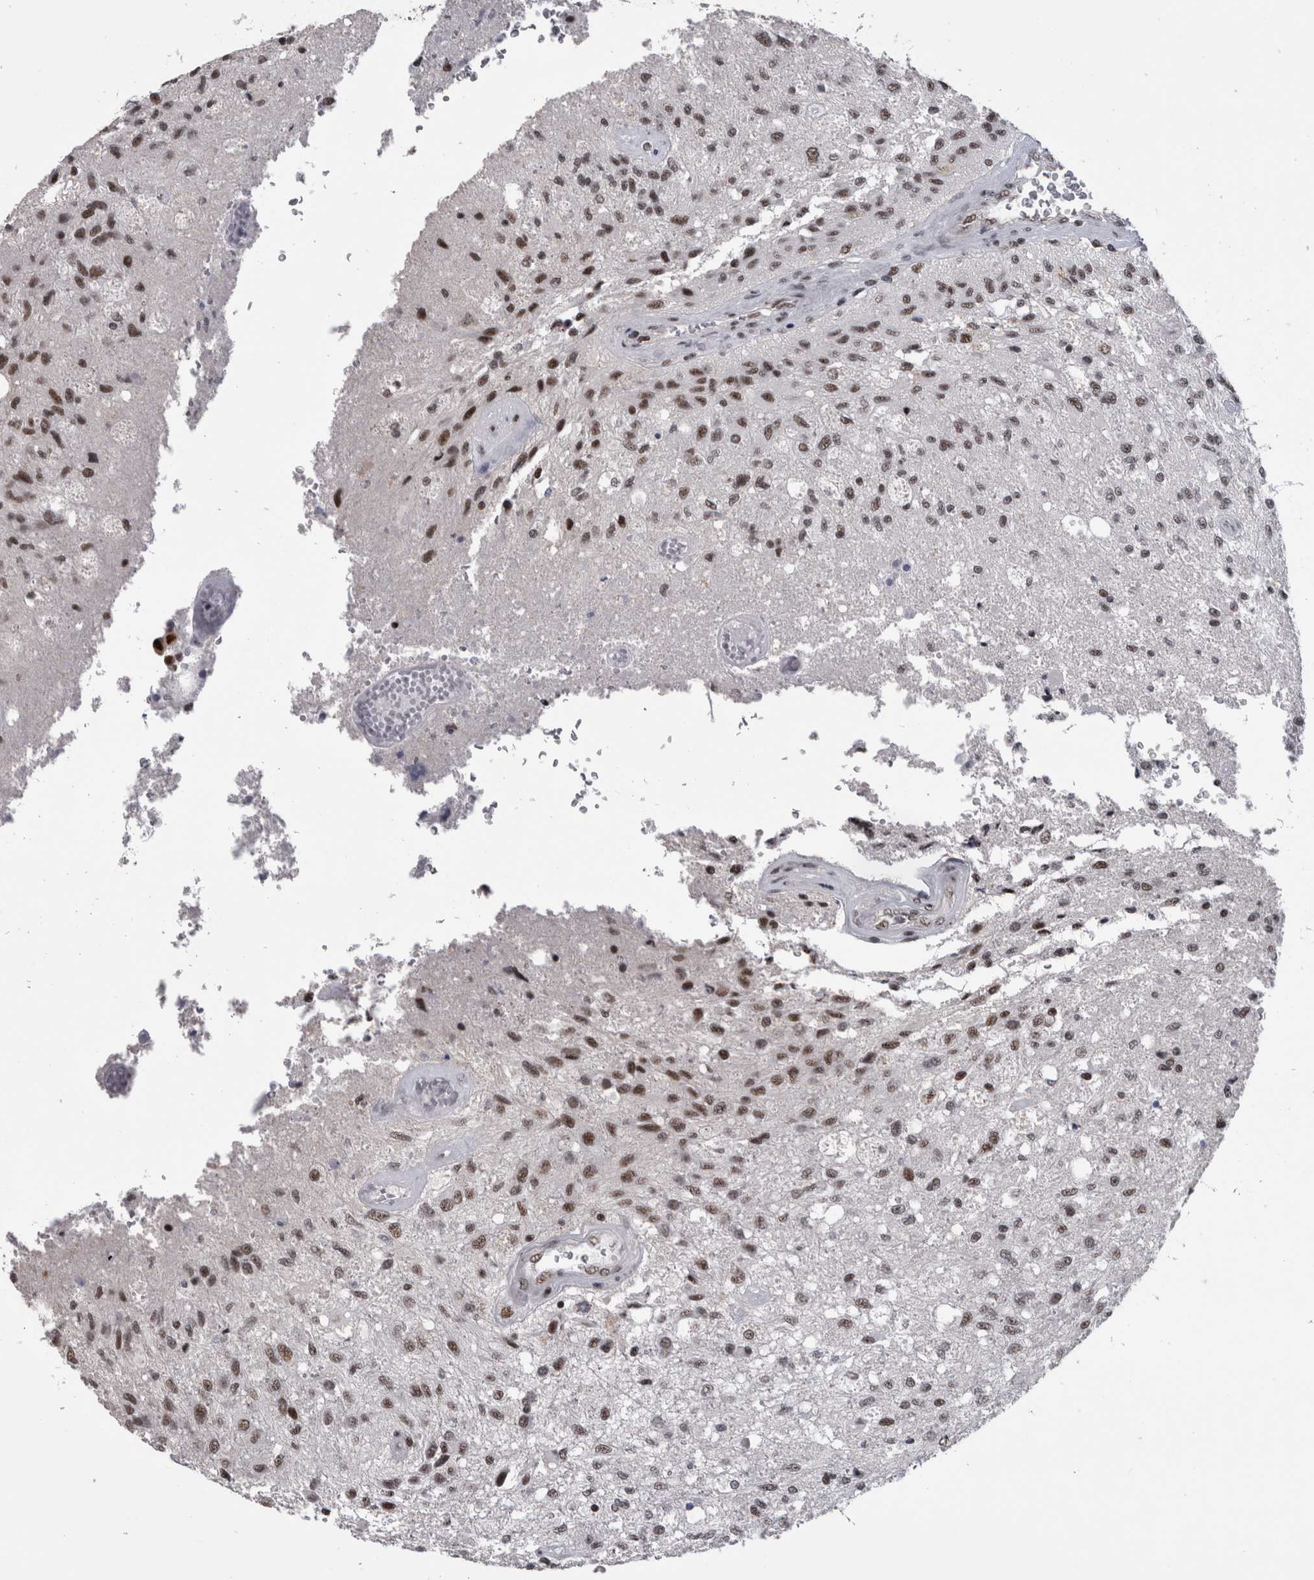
{"staining": {"intensity": "moderate", "quantity": "<25%", "location": "nuclear"}, "tissue": "glioma", "cell_type": "Tumor cells", "image_type": "cancer", "snomed": [{"axis": "morphology", "description": "Normal tissue, NOS"}, {"axis": "morphology", "description": "Glioma, malignant, High grade"}, {"axis": "topography", "description": "Cerebral cortex"}], "caption": "About <25% of tumor cells in glioma show moderate nuclear protein positivity as visualized by brown immunohistochemical staining.", "gene": "CDK11A", "patient": {"sex": "male", "age": 77}}